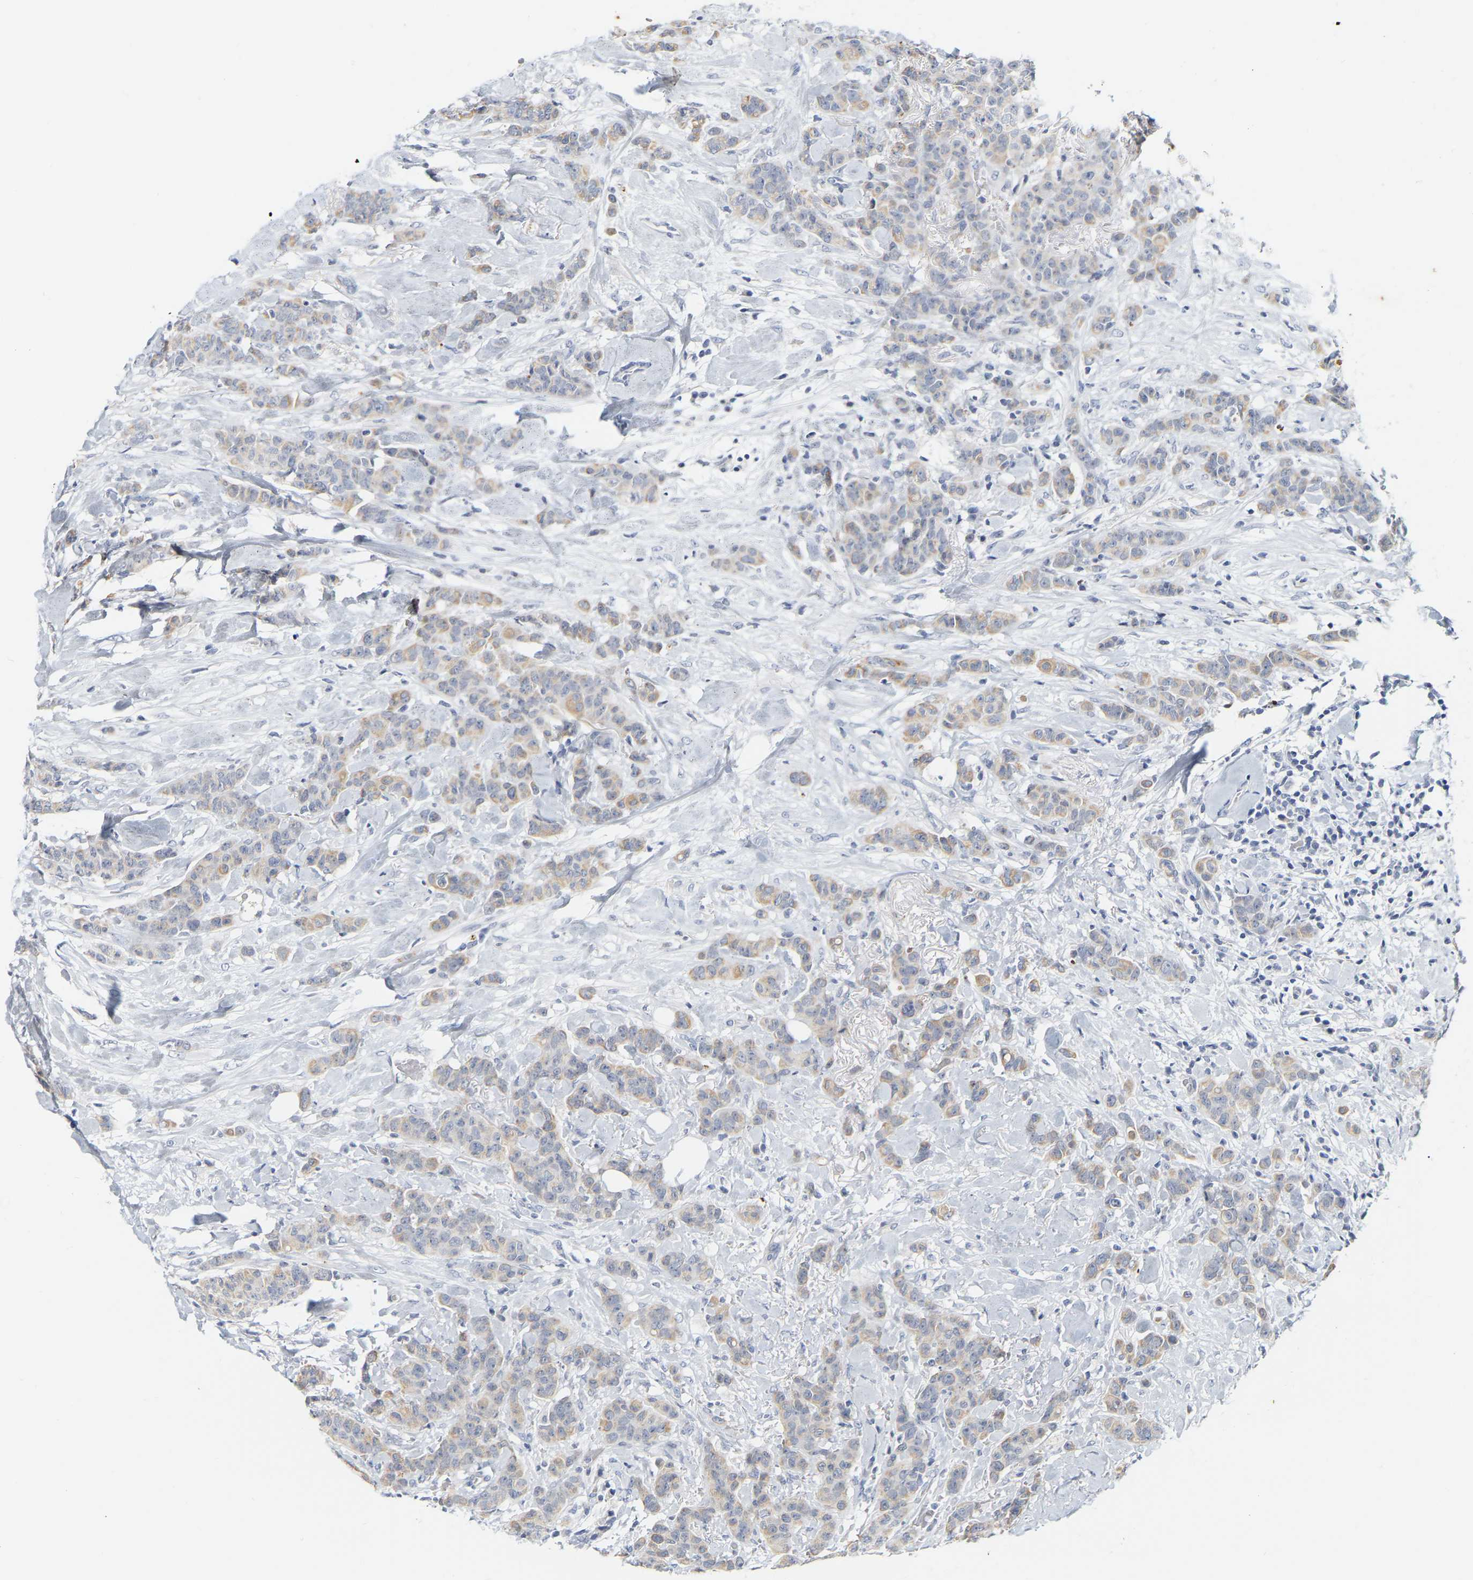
{"staining": {"intensity": "weak", "quantity": "25%-75%", "location": "cytoplasmic/membranous"}, "tissue": "breast cancer", "cell_type": "Tumor cells", "image_type": "cancer", "snomed": [{"axis": "morphology", "description": "Normal tissue, NOS"}, {"axis": "morphology", "description": "Duct carcinoma"}, {"axis": "topography", "description": "Breast"}], "caption": "A low amount of weak cytoplasmic/membranous positivity is identified in about 25%-75% of tumor cells in breast cancer tissue.", "gene": "KRT76", "patient": {"sex": "female", "age": 40}}